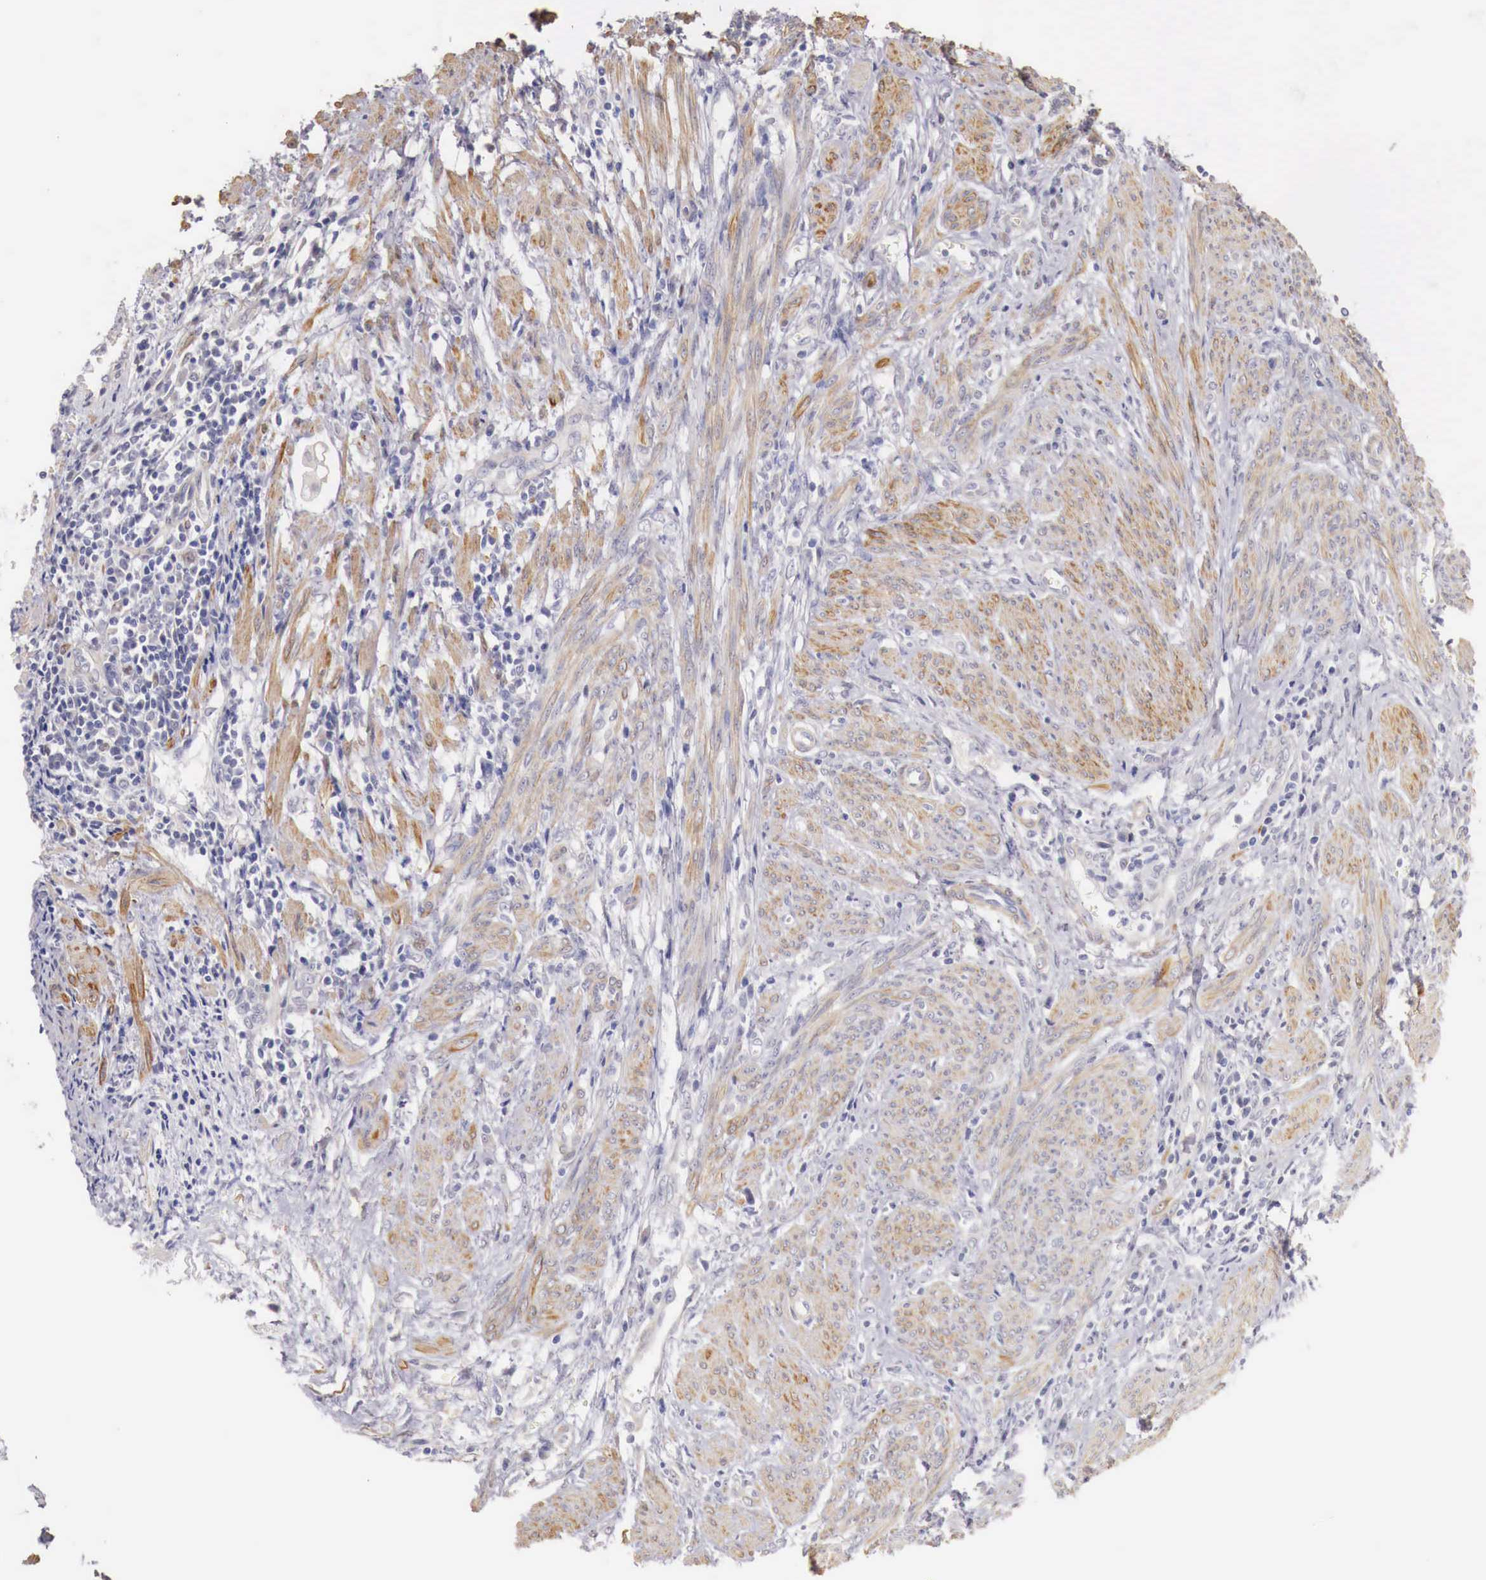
{"staining": {"intensity": "negative", "quantity": "none", "location": "none"}, "tissue": "endometrial cancer", "cell_type": "Tumor cells", "image_type": "cancer", "snomed": [{"axis": "morphology", "description": "Adenocarcinoma, NOS"}, {"axis": "topography", "description": "Endometrium"}], "caption": "Tumor cells are negative for protein expression in human endometrial cancer.", "gene": "ENOX2", "patient": {"sex": "female", "age": 75}}